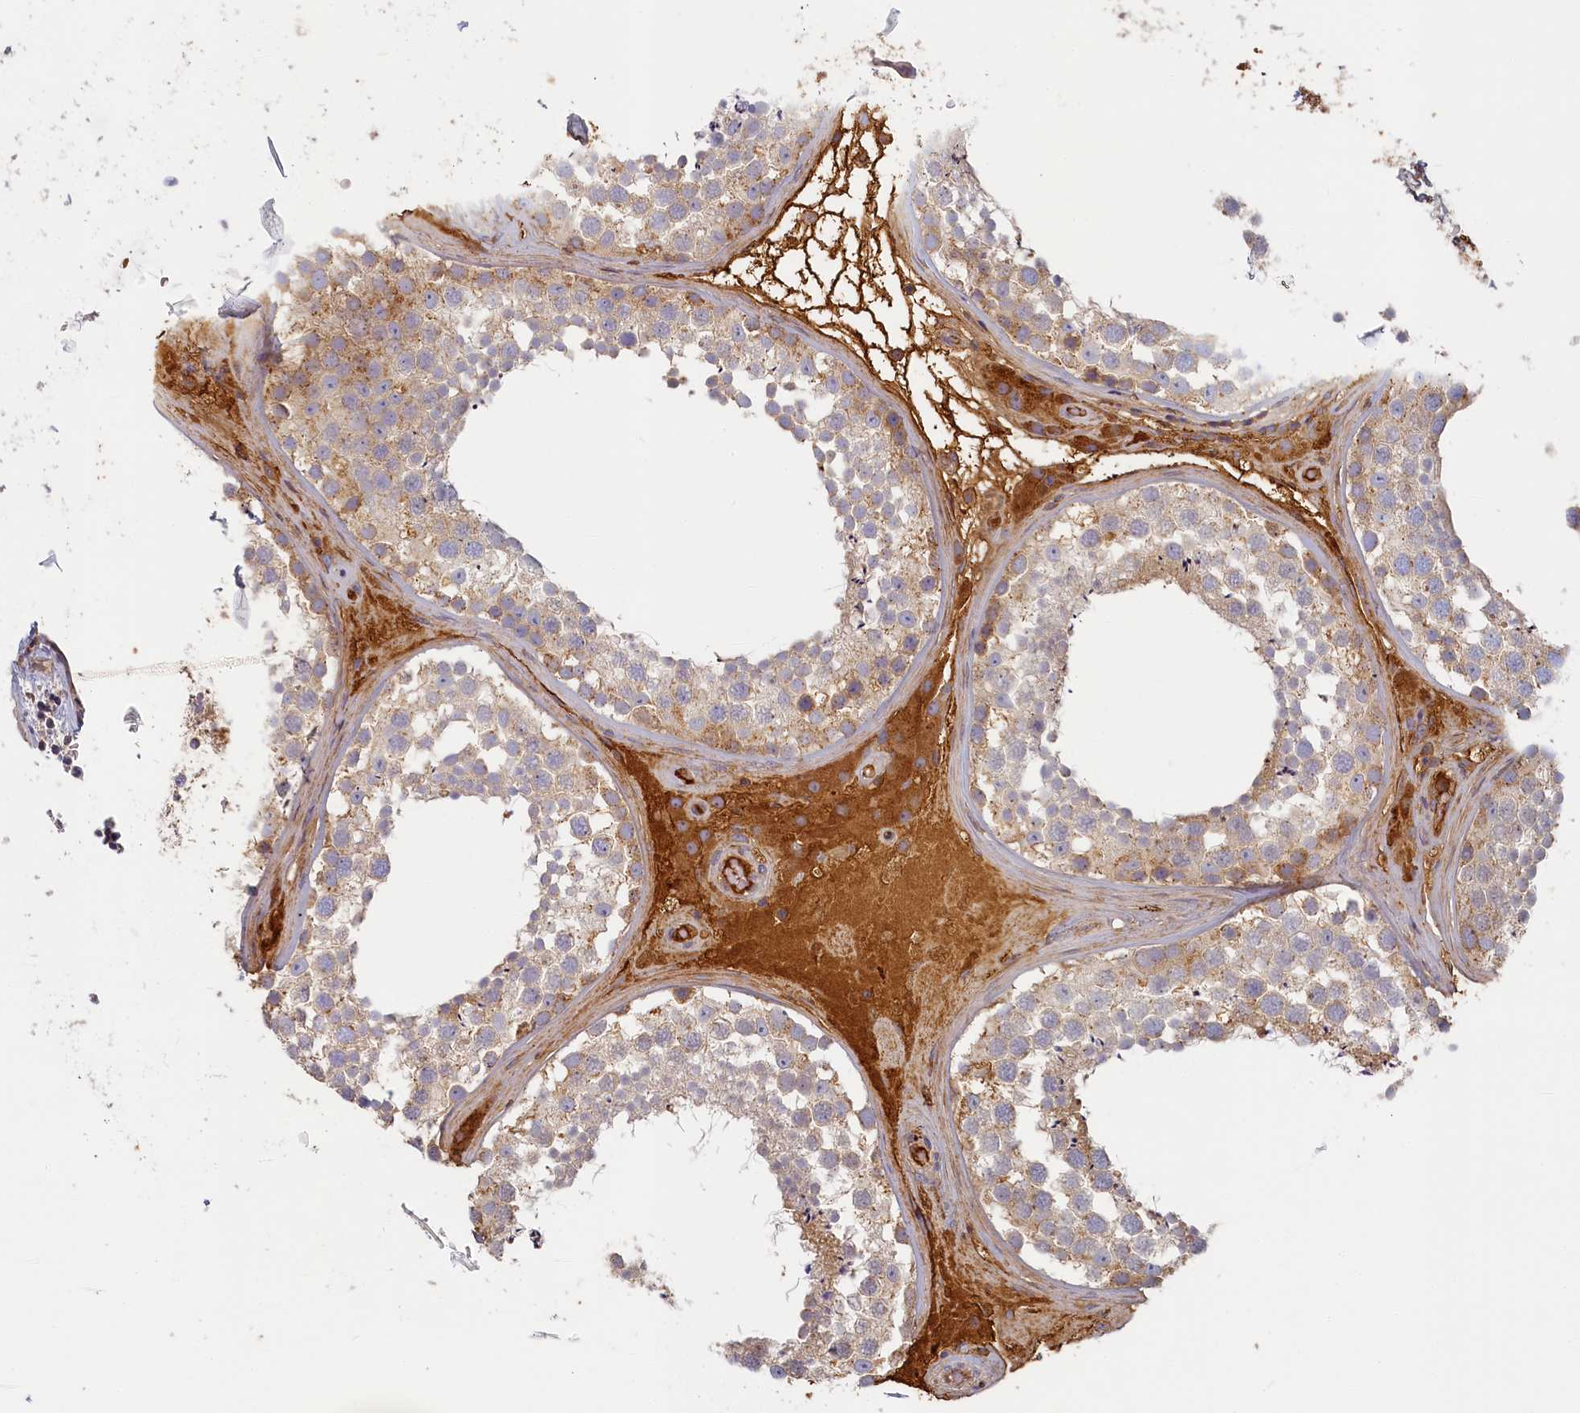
{"staining": {"intensity": "moderate", "quantity": "25%-75%", "location": "cytoplasmic/membranous"}, "tissue": "testis", "cell_type": "Cells in seminiferous ducts", "image_type": "normal", "snomed": [{"axis": "morphology", "description": "Normal tissue, NOS"}, {"axis": "topography", "description": "Testis"}], "caption": "A medium amount of moderate cytoplasmic/membranous positivity is seen in about 25%-75% of cells in seminiferous ducts in normal testis. (DAB (3,3'-diaminobenzidine) = brown stain, brightfield microscopy at high magnification).", "gene": "STX16", "patient": {"sex": "male", "age": 46}}